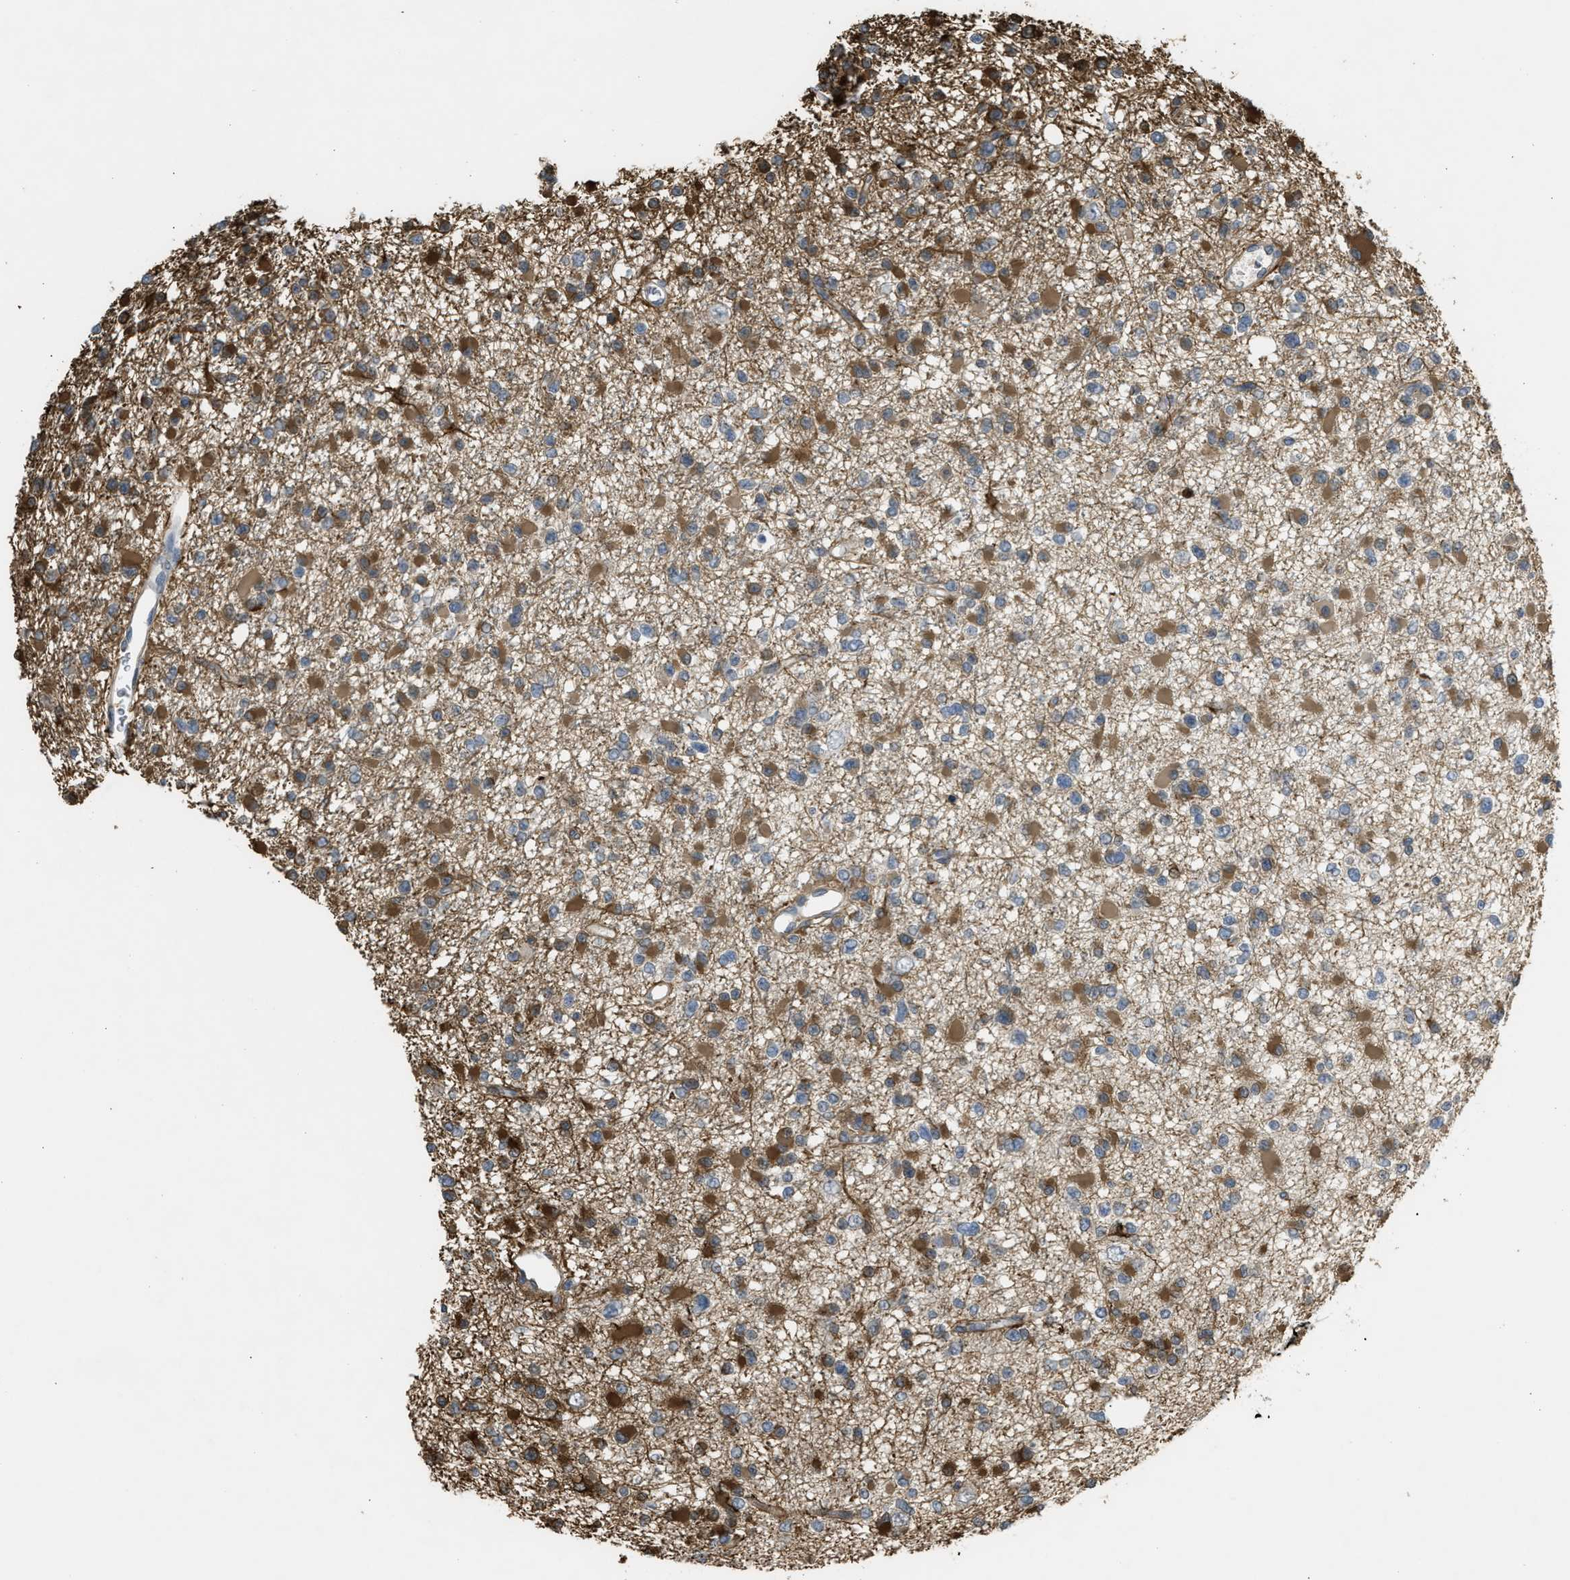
{"staining": {"intensity": "moderate", "quantity": "25%-75%", "location": "cytoplasmic/membranous"}, "tissue": "glioma", "cell_type": "Tumor cells", "image_type": "cancer", "snomed": [{"axis": "morphology", "description": "Glioma, malignant, Low grade"}, {"axis": "topography", "description": "Brain"}], "caption": "Low-grade glioma (malignant) stained with DAB IHC reveals medium levels of moderate cytoplasmic/membranous expression in about 25%-75% of tumor cells.", "gene": "BAG3", "patient": {"sex": "female", "age": 22}}